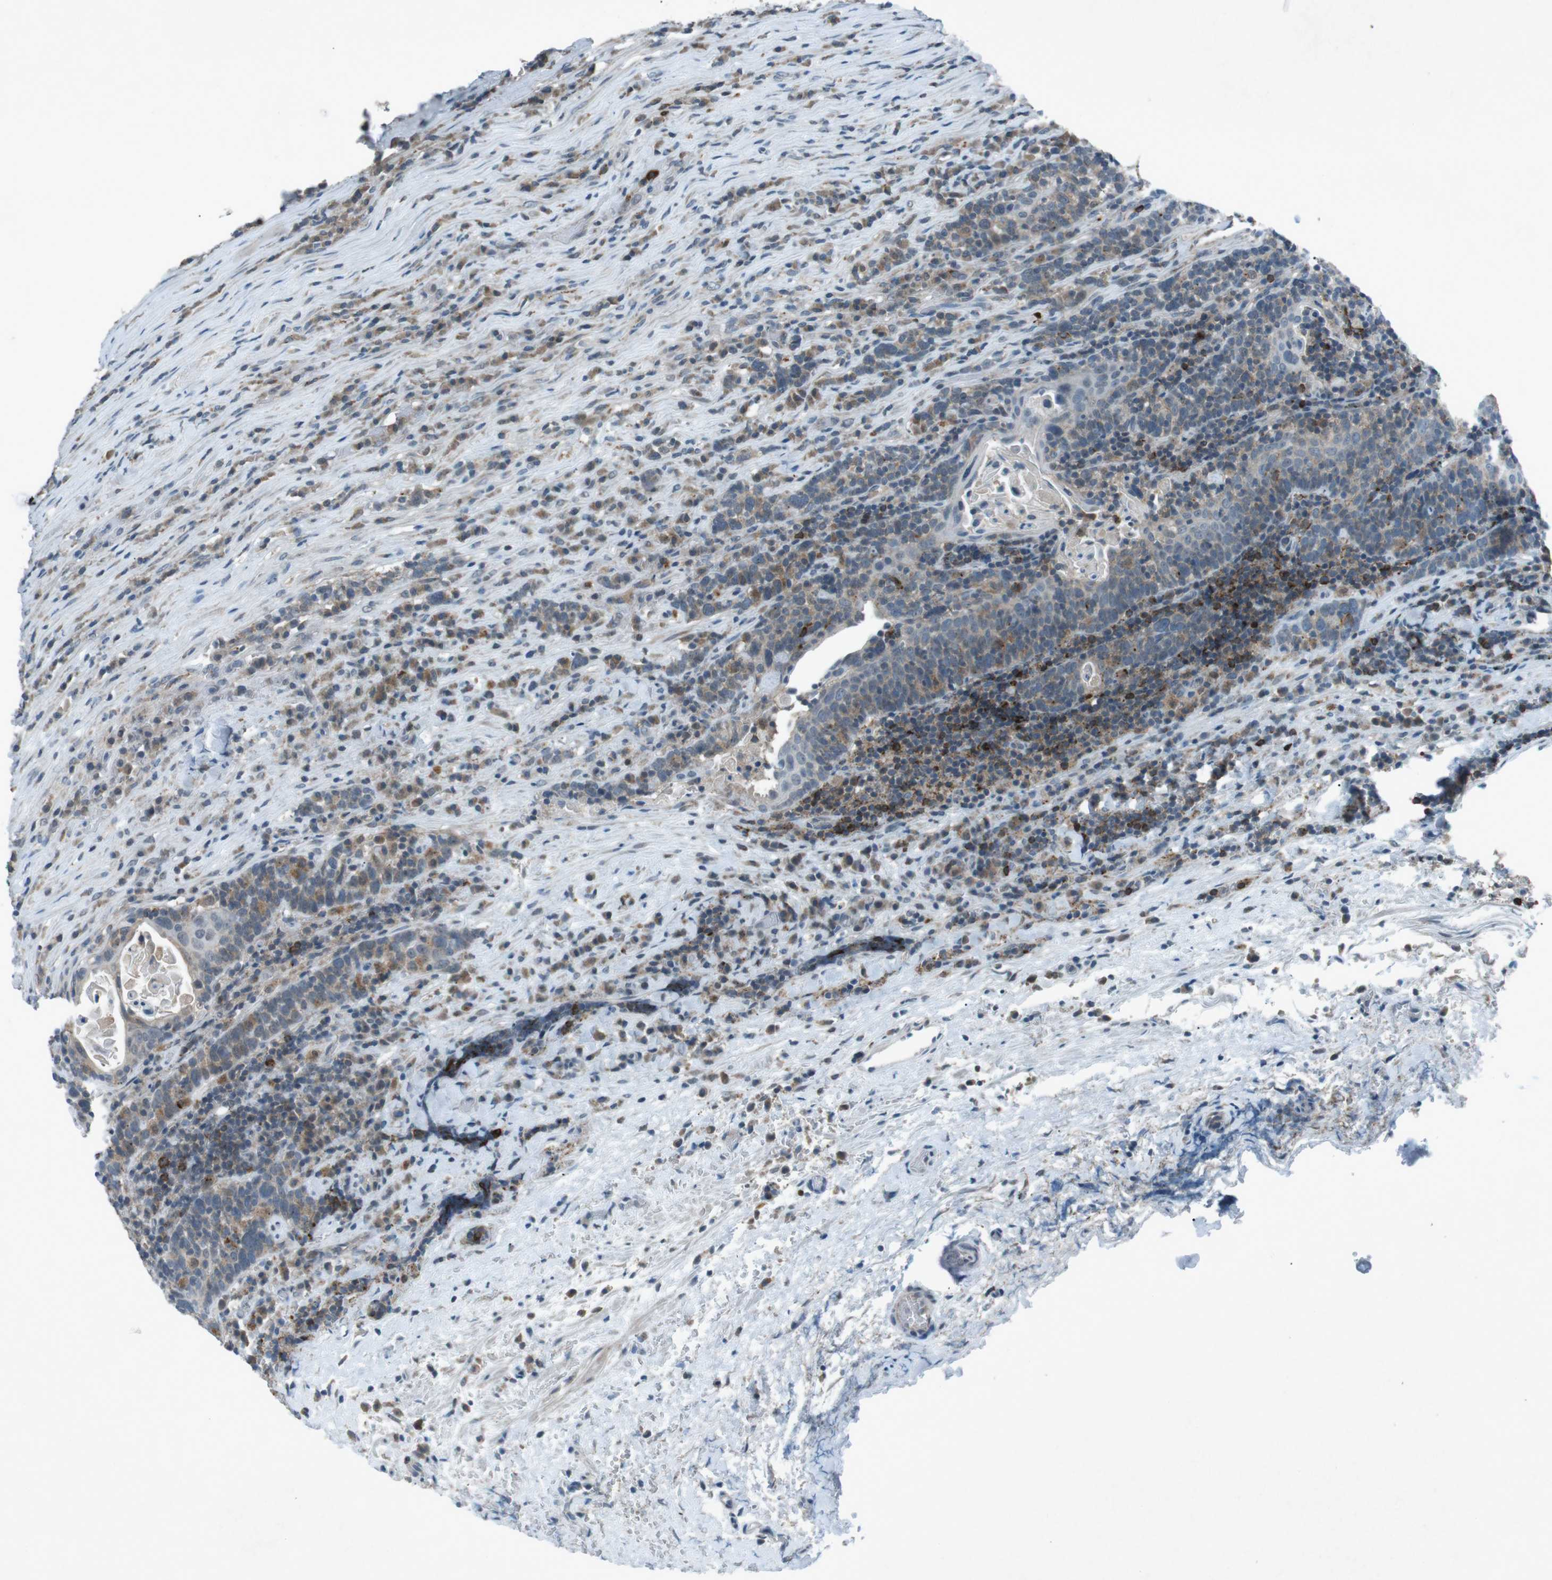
{"staining": {"intensity": "weak", "quantity": "25%-75%", "location": "cytoplasmic/membranous"}, "tissue": "head and neck cancer", "cell_type": "Tumor cells", "image_type": "cancer", "snomed": [{"axis": "morphology", "description": "Squamous cell carcinoma, NOS"}, {"axis": "morphology", "description": "Squamous cell carcinoma, metastatic, NOS"}, {"axis": "topography", "description": "Lymph node"}, {"axis": "topography", "description": "Head-Neck"}], "caption": "Head and neck cancer (metastatic squamous cell carcinoma) tissue reveals weak cytoplasmic/membranous staining in approximately 25%-75% of tumor cells Nuclei are stained in blue.", "gene": "FCRLA", "patient": {"sex": "male", "age": 62}}